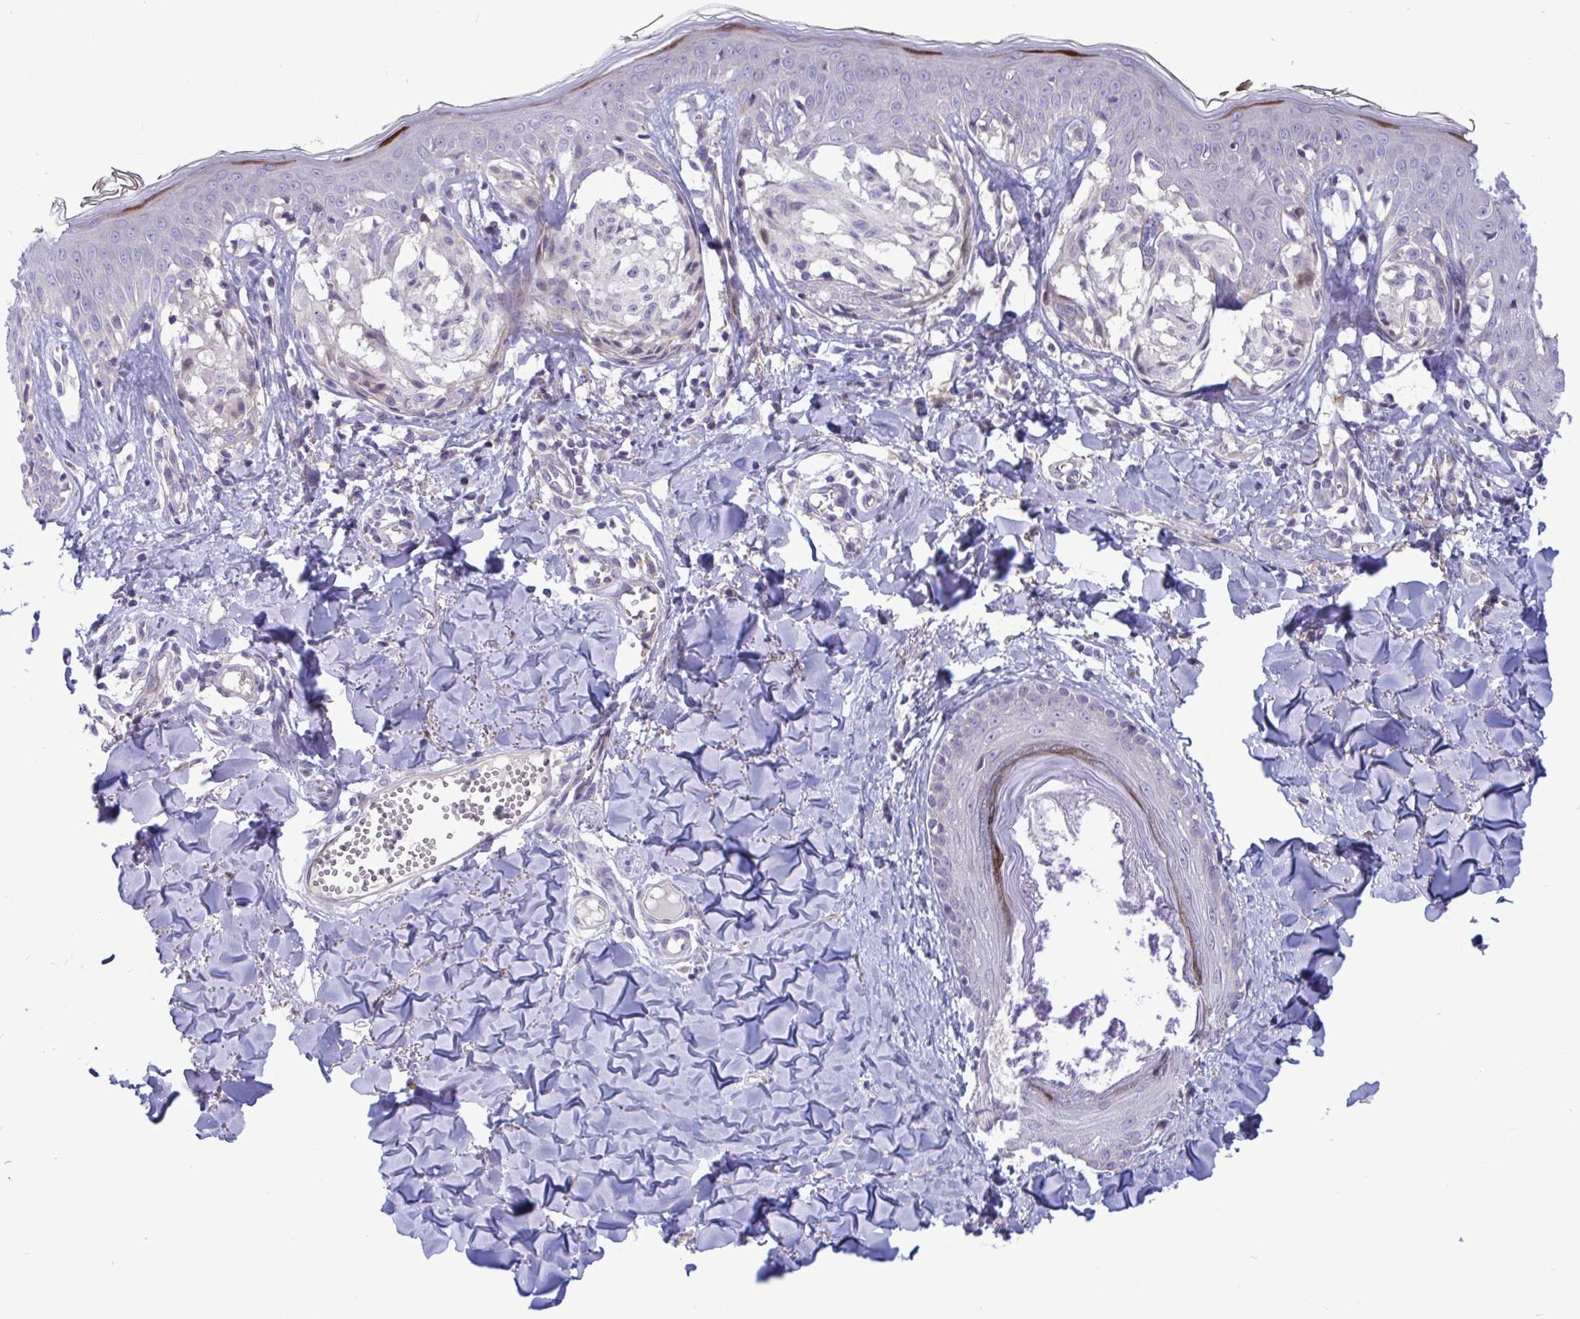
{"staining": {"intensity": "negative", "quantity": "none", "location": "none"}, "tissue": "melanoma", "cell_type": "Tumor cells", "image_type": "cancer", "snomed": [{"axis": "morphology", "description": "Malignant melanoma, NOS"}, {"axis": "topography", "description": "Skin"}], "caption": "The micrograph reveals no significant positivity in tumor cells of melanoma. Brightfield microscopy of immunohistochemistry (IHC) stained with DAB (brown) and hematoxylin (blue), captured at high magnification.", "gene": "IL37", "patient": {"sex": "female", "age": 43}}